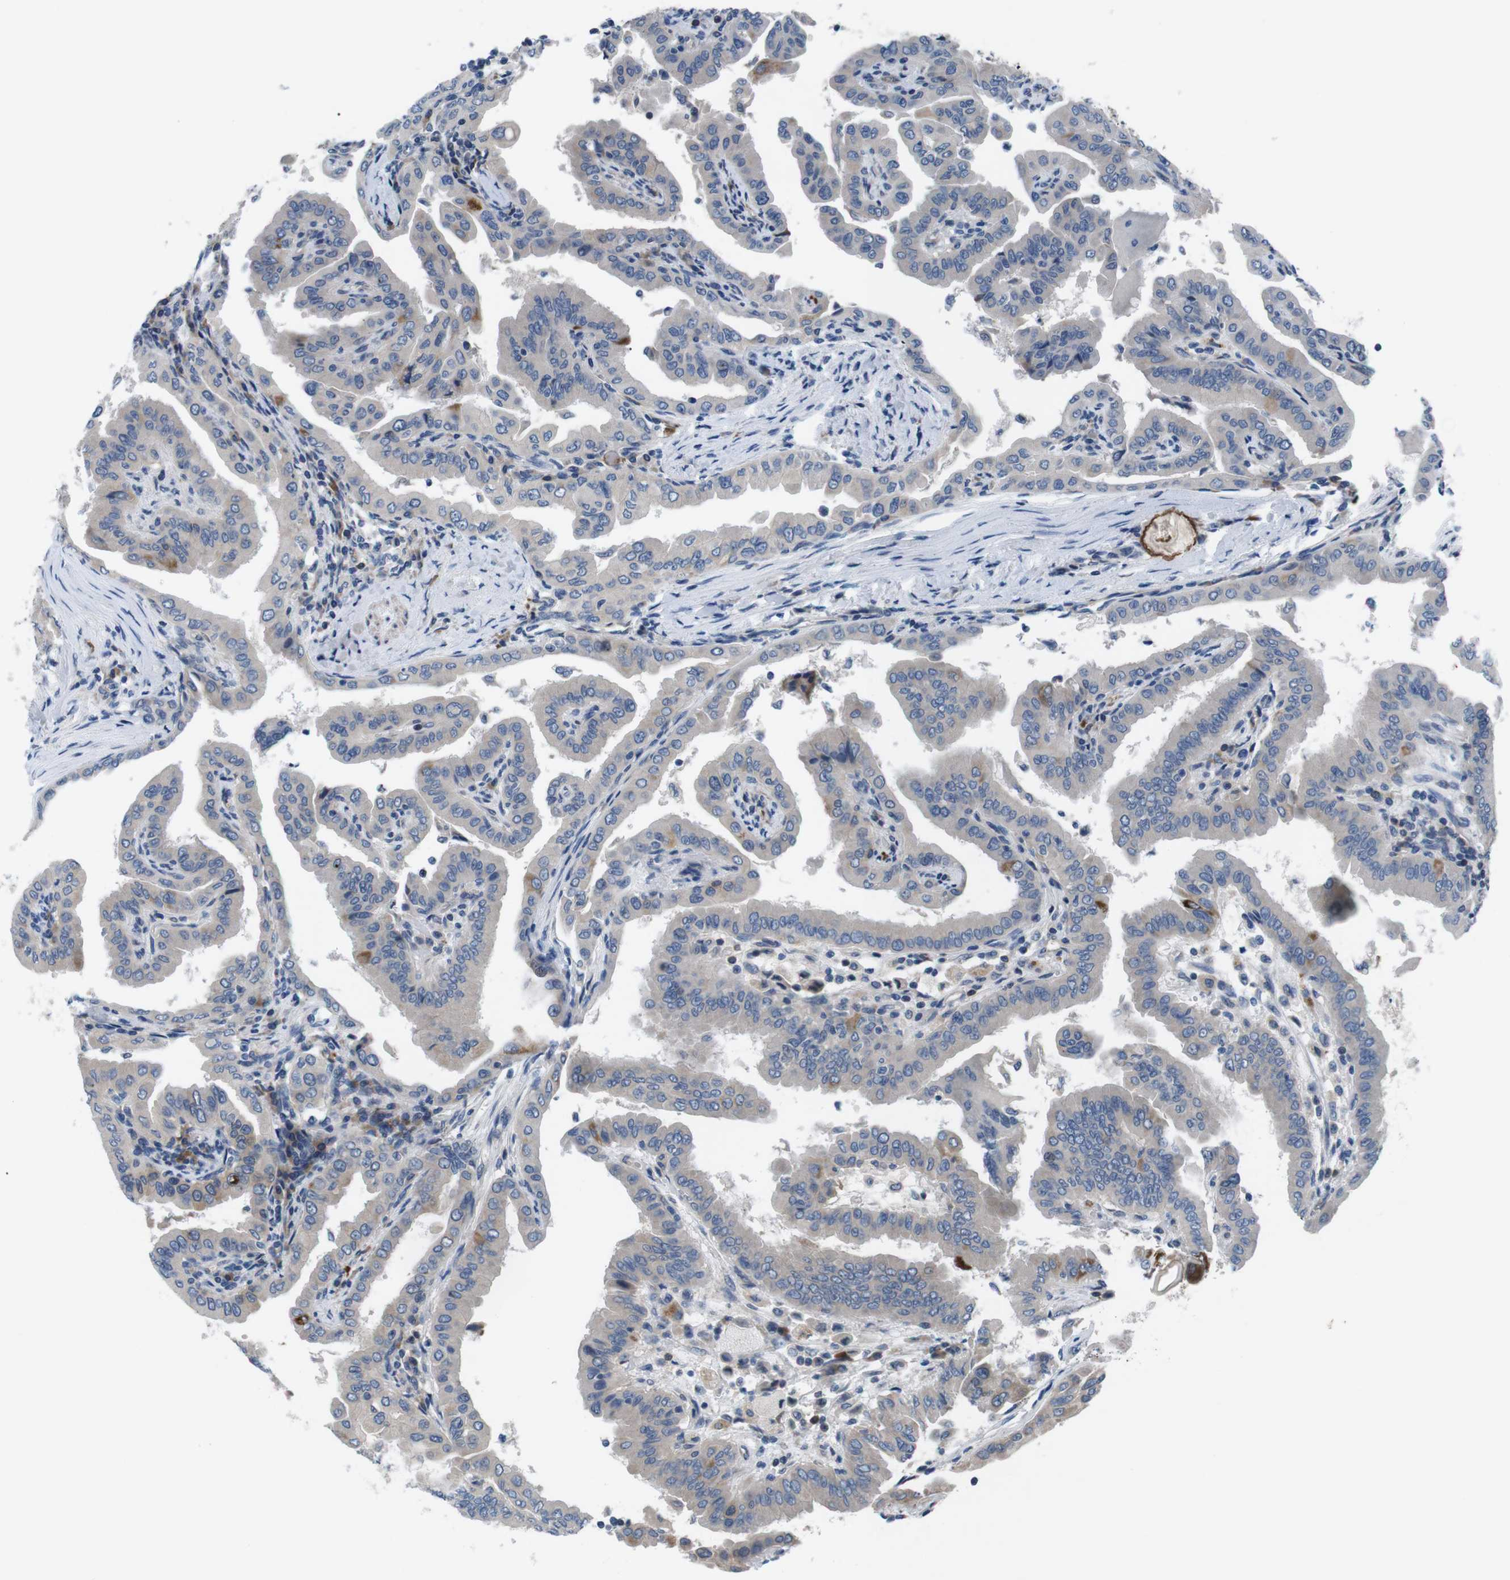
{"staining": {"intensity": "weak", "quantity": ">75%", "location": "cytoplasmic/membranous"}, "tissue": "thyroid cancer", "cell_type": "Tumor cells", "image_type": "cancer", "snomed": [{"axis": "morphology", "description": "Papillary adenocarcinoma, NOS"}, {"axis": "topography", "description": "Thyroid gland"}], "caption": "Immunohistochemistry staining of papillary adenocarcinoma (thyroid), which shows low levels of weak cytoplasmic/membranous positivity in approximately >75% of tumor cells indicating weak cytoplasmic/membranous protein positivity. The staining was performed using DAB (brown) for protein detection and nuclei were counterstained in hematoxylin (blue).", "gene": "JAK1", "patient": {"sex": "male", "age": 33}}